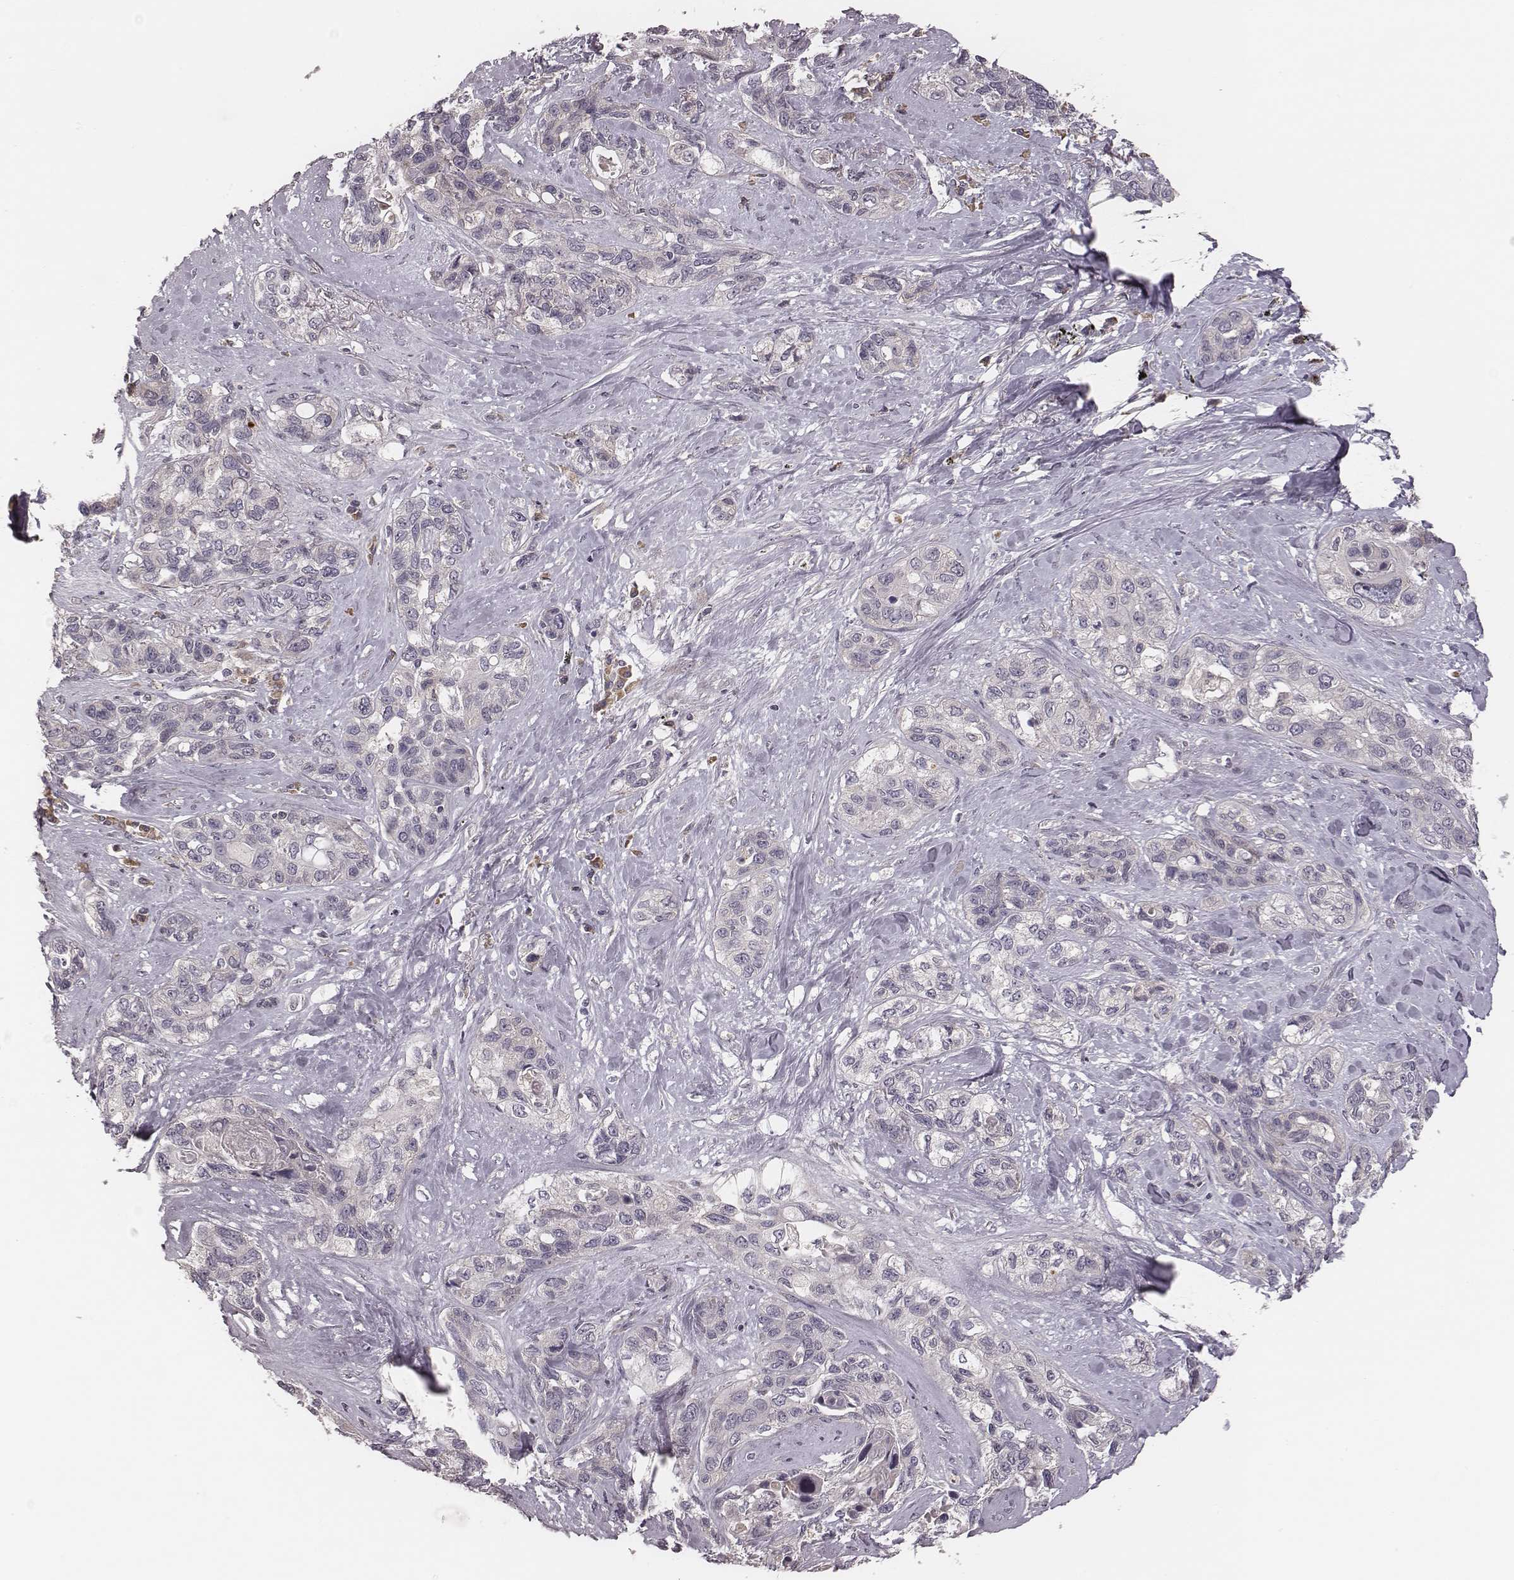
{"staining": {"intensity": "negative", "quantity": "none", "location": "none"}, "tissue": "lung cancer", "cell_type": "Tumor cells", "image_type": "cancer", "snomed": [{"axis": "morphology", "description": "Squamous cell carcinoma, NOS"}, {"axis": "topography", "description": "Lung"}], "caption": "DAB (3,3'-diaminobenzidine) immunohistochemical staining of human lung cancer (squamous cell carcinoma) reveals no significant positivity in tumor cells.", "gene": "P2RX5", "patient": {"sex": "female", "age": 70}}